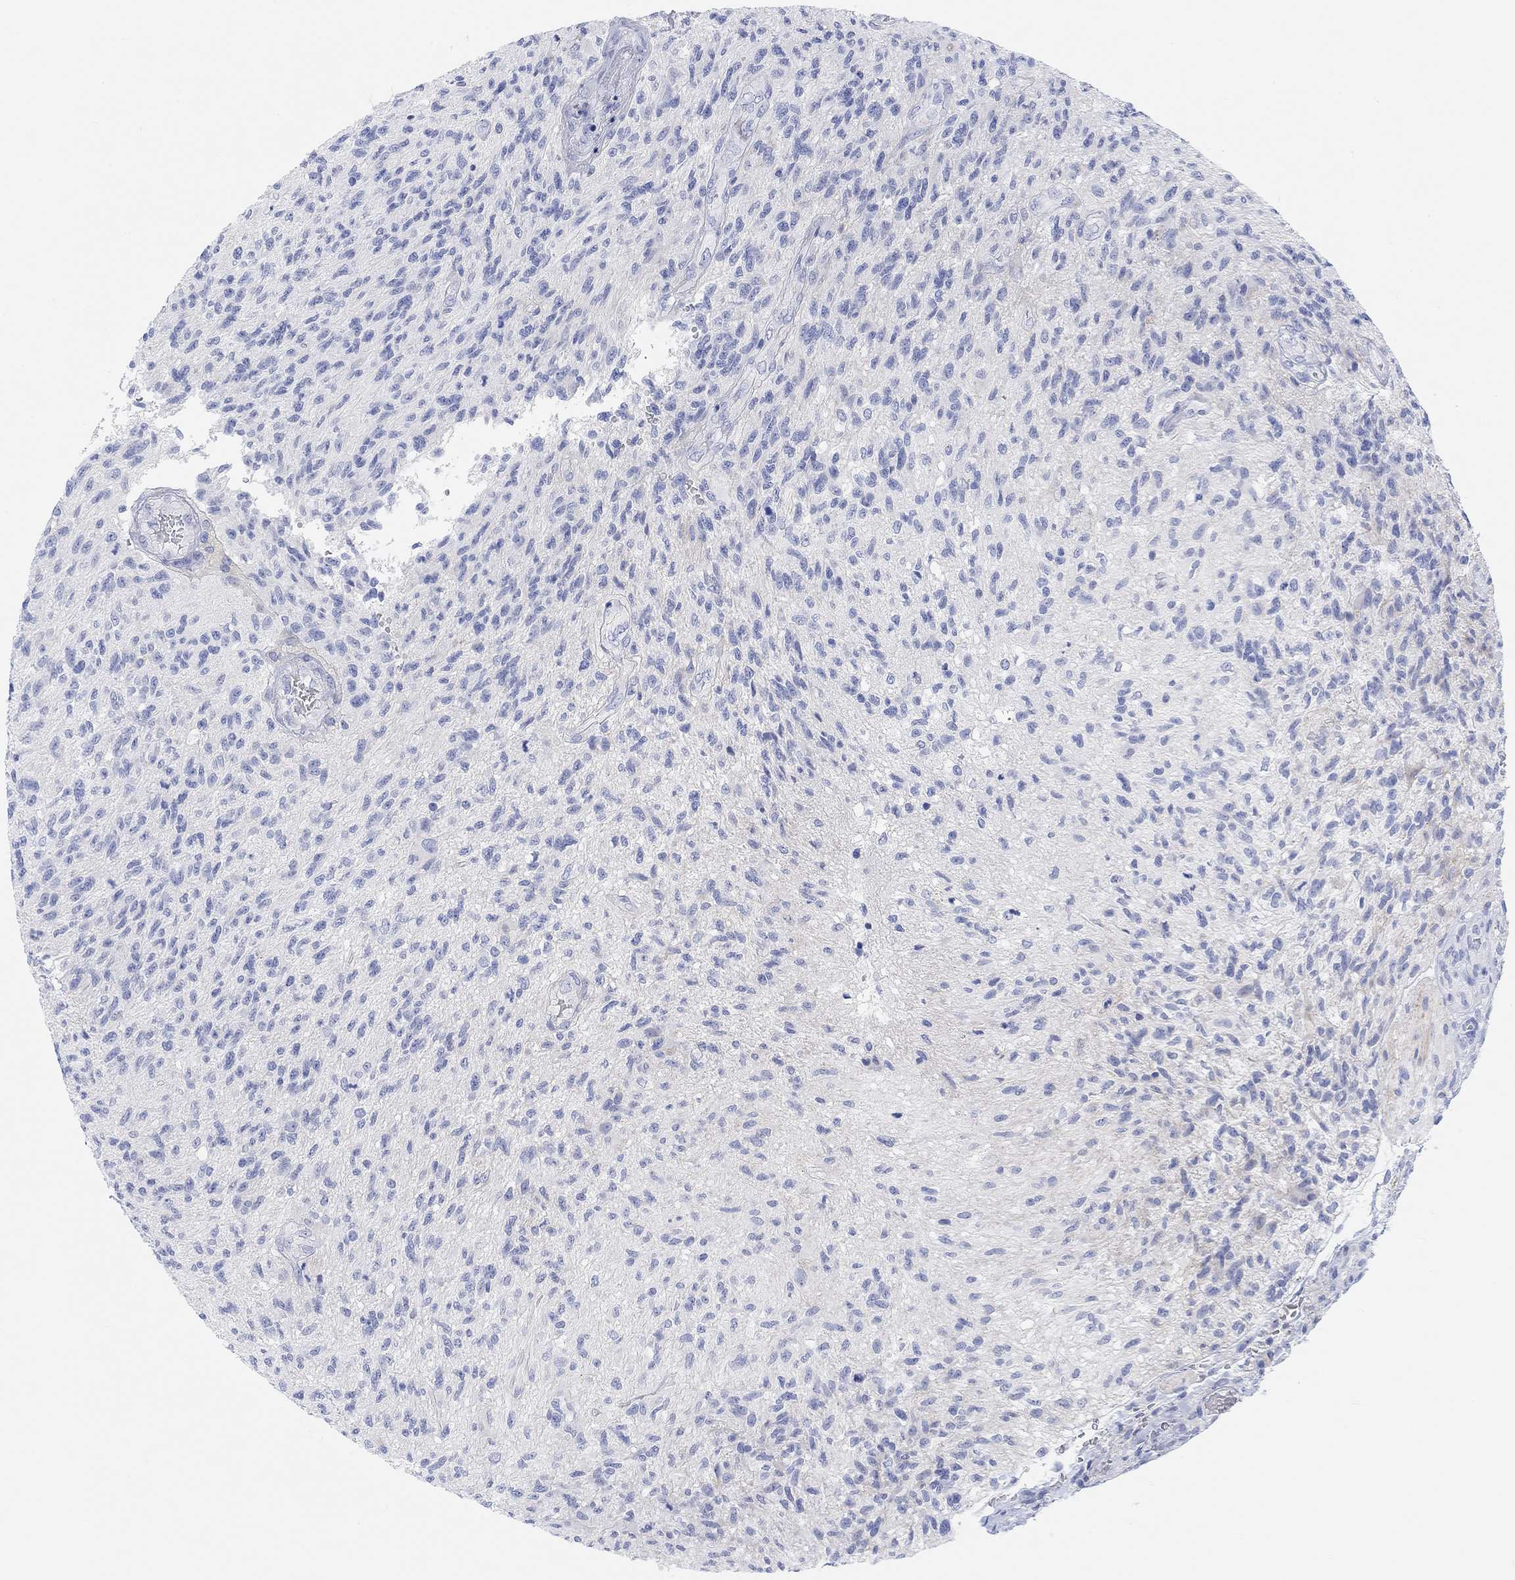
{"staining": {"intensity": "negative", "quantity": "none", "location": "none"}, "tissue": "glioma", "cell_type": "Tumor cells", "image_type": "cancer", "snomed": [{"axis": "morphology", "description": "Glioma, malignant, High grade"}, {"axis": "topography", "description": "Brain"}], "caption": "Immunohistochemistry (IHC) micrograph of human glioma stained for a protein (brown), which shows no staining in tumor cells.", "gene": "XIRP2", "patient": {"sex": "male", "age": 56}}